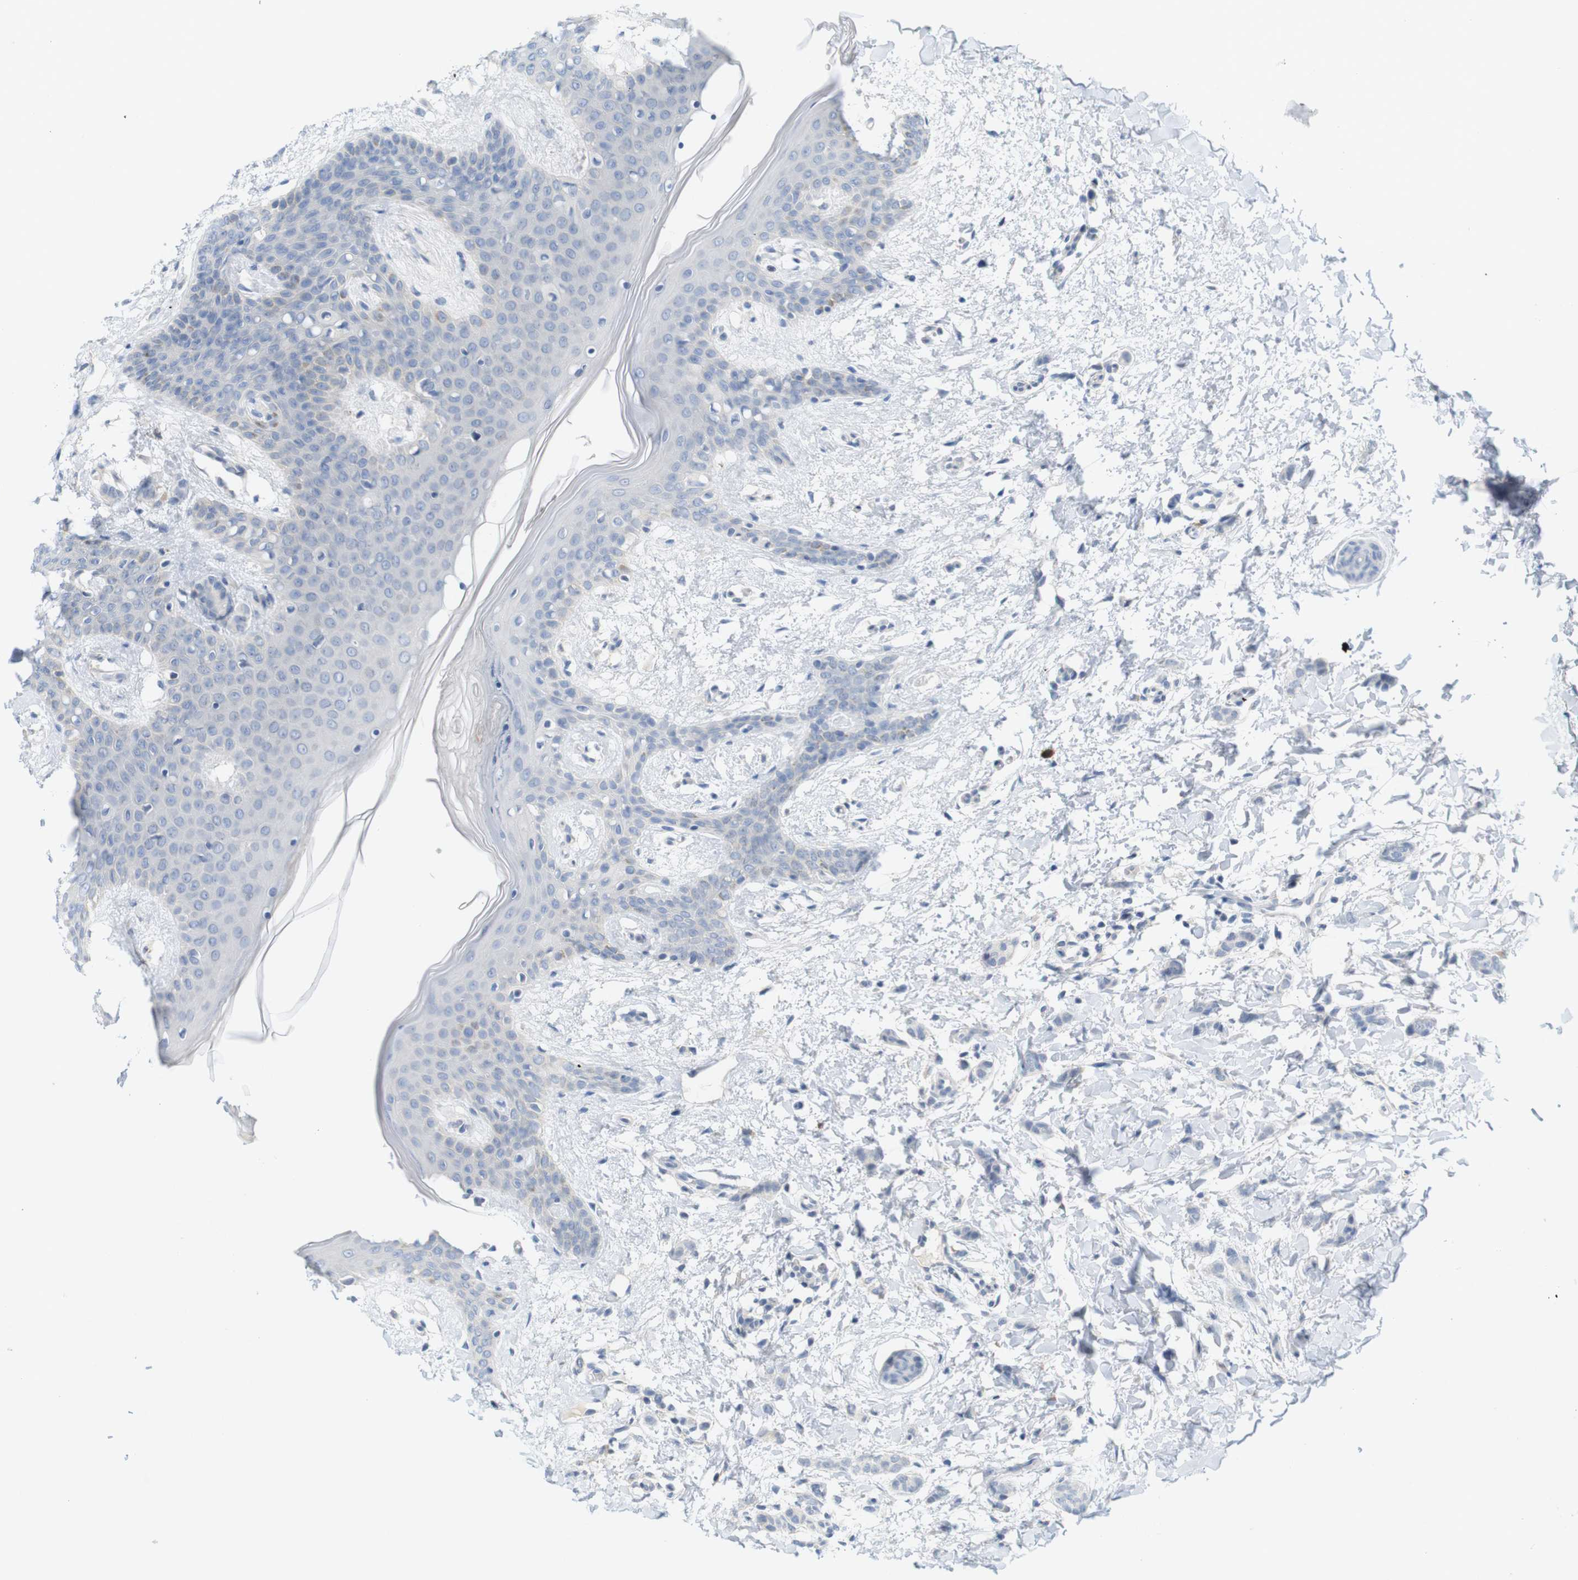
{"staining": {"intensity": "negative", "quantity": "none", "location": "none"}, "tissue": "breast cancer", "cell_type": "Tumor cells", "image_type": "cancer", "snomed": [{"axis": "morphology", "description": "Lobular carcinoma"}, {"axis": "topography", "description": "Skin"}, {"axis": "topography", "description": "Breast"}], "caption": "Immunohistochemical staining of human breast cancer (lobular carcinoma) reveals no significant positivity in tumor cells. The staining is performed using DAB (3,3'-diaminobenzidine) brown chromogen with nuclei counter-stained in using hematoxylin.", "gene": "RGS9", "patient": {"sex": "female", "age": 46}}